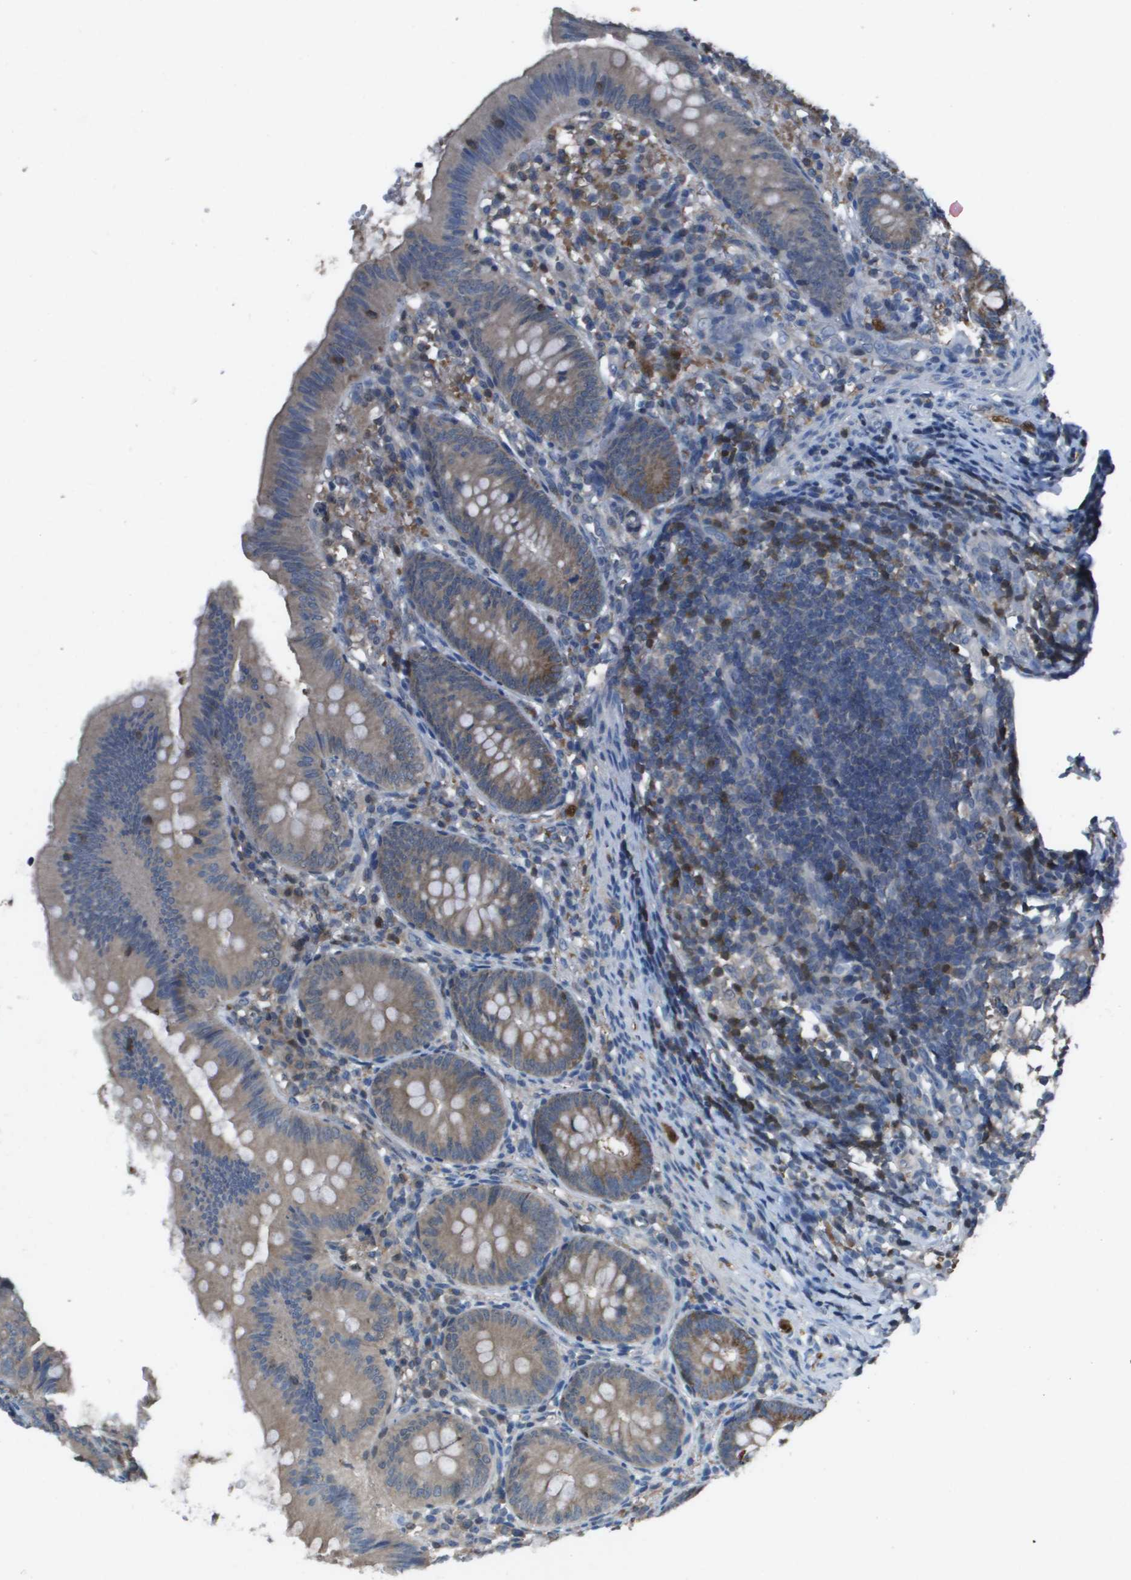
{"staining": {"intensity": "weak", "quantity": "25%-75%", "location": "cytoplasmic/membranous"}, "tissue": "appendix", "cell_type": "Glandular cells", "image_type": "normal", "snomed": [{"axis": "morphology", "description": "Normal tissue, NOS"}, {"axis": "topography", "description": "Appendix"}], "caption": "Immunohistochemical staining of benign human appendix displays 25%-75% levels of weak cytoplasmic/membranous protein positivity in about 25%-75% of glandular cells. The staining was performed using DAB (3,3'-diaminobenzidine) to visualize the protein expression in brown, while the nuclei were stained in blue with hematoxylin (Magnification: 20x).", "gene": "CAMK4", "patient": {"sex": "male", "age": 1}}